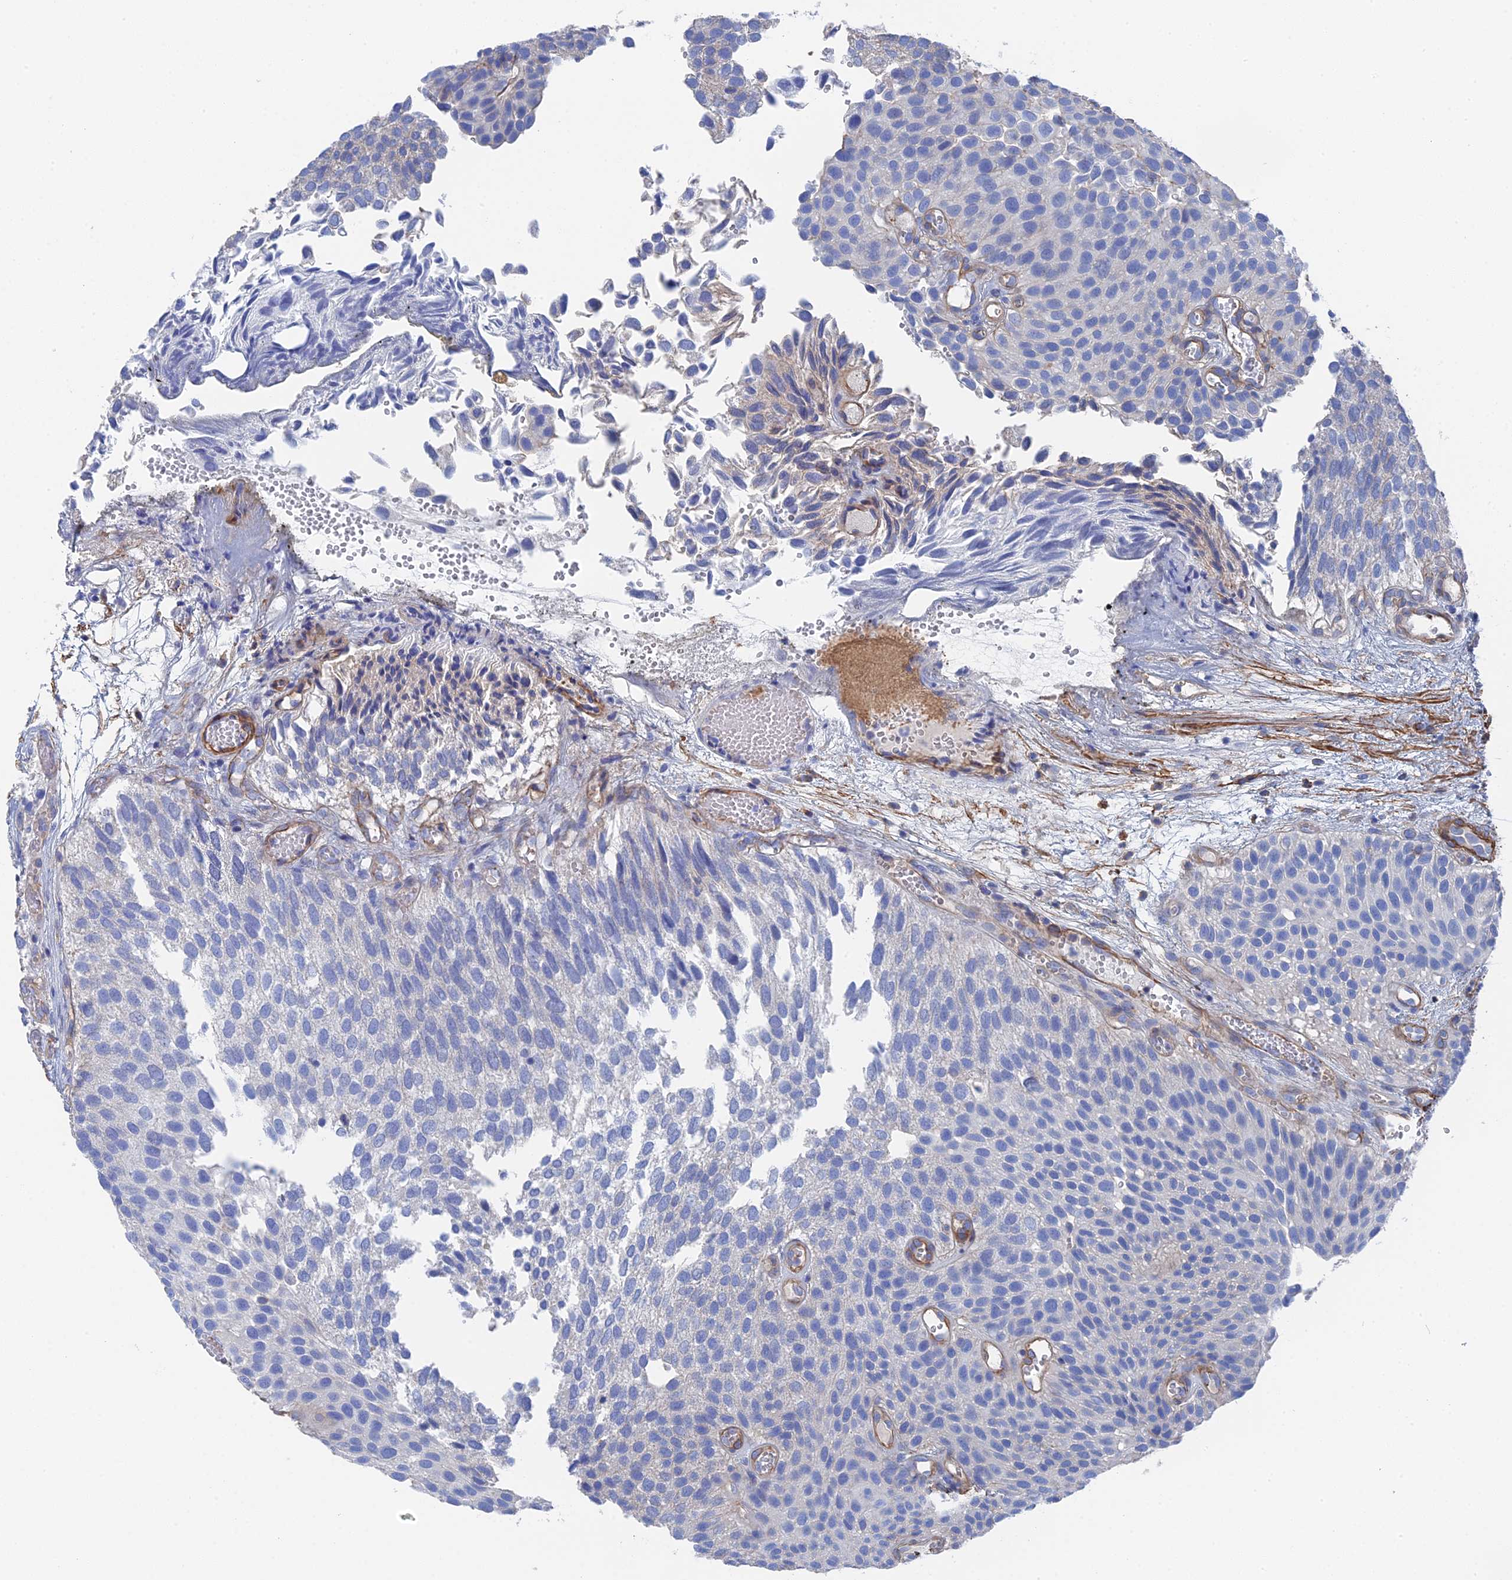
{"staining": {"intensity": "negative", "quantity": "none", "location": "none"}, "tissue": "urothelial cancer", "cell_type": "Tumor cells", "image_type": "cancer", "snomed": [{"axis": "morphology", "description": "Urothelial carcinoma, Low grade"}, {"axis": "topography", "description": "Urinary bladder"}], "caption": "Micrograph shows no significant protein expression in tumor cells of urothelial cancer.", "gene": "STRA6", "patient": {"sex": "male", "age": 89}}